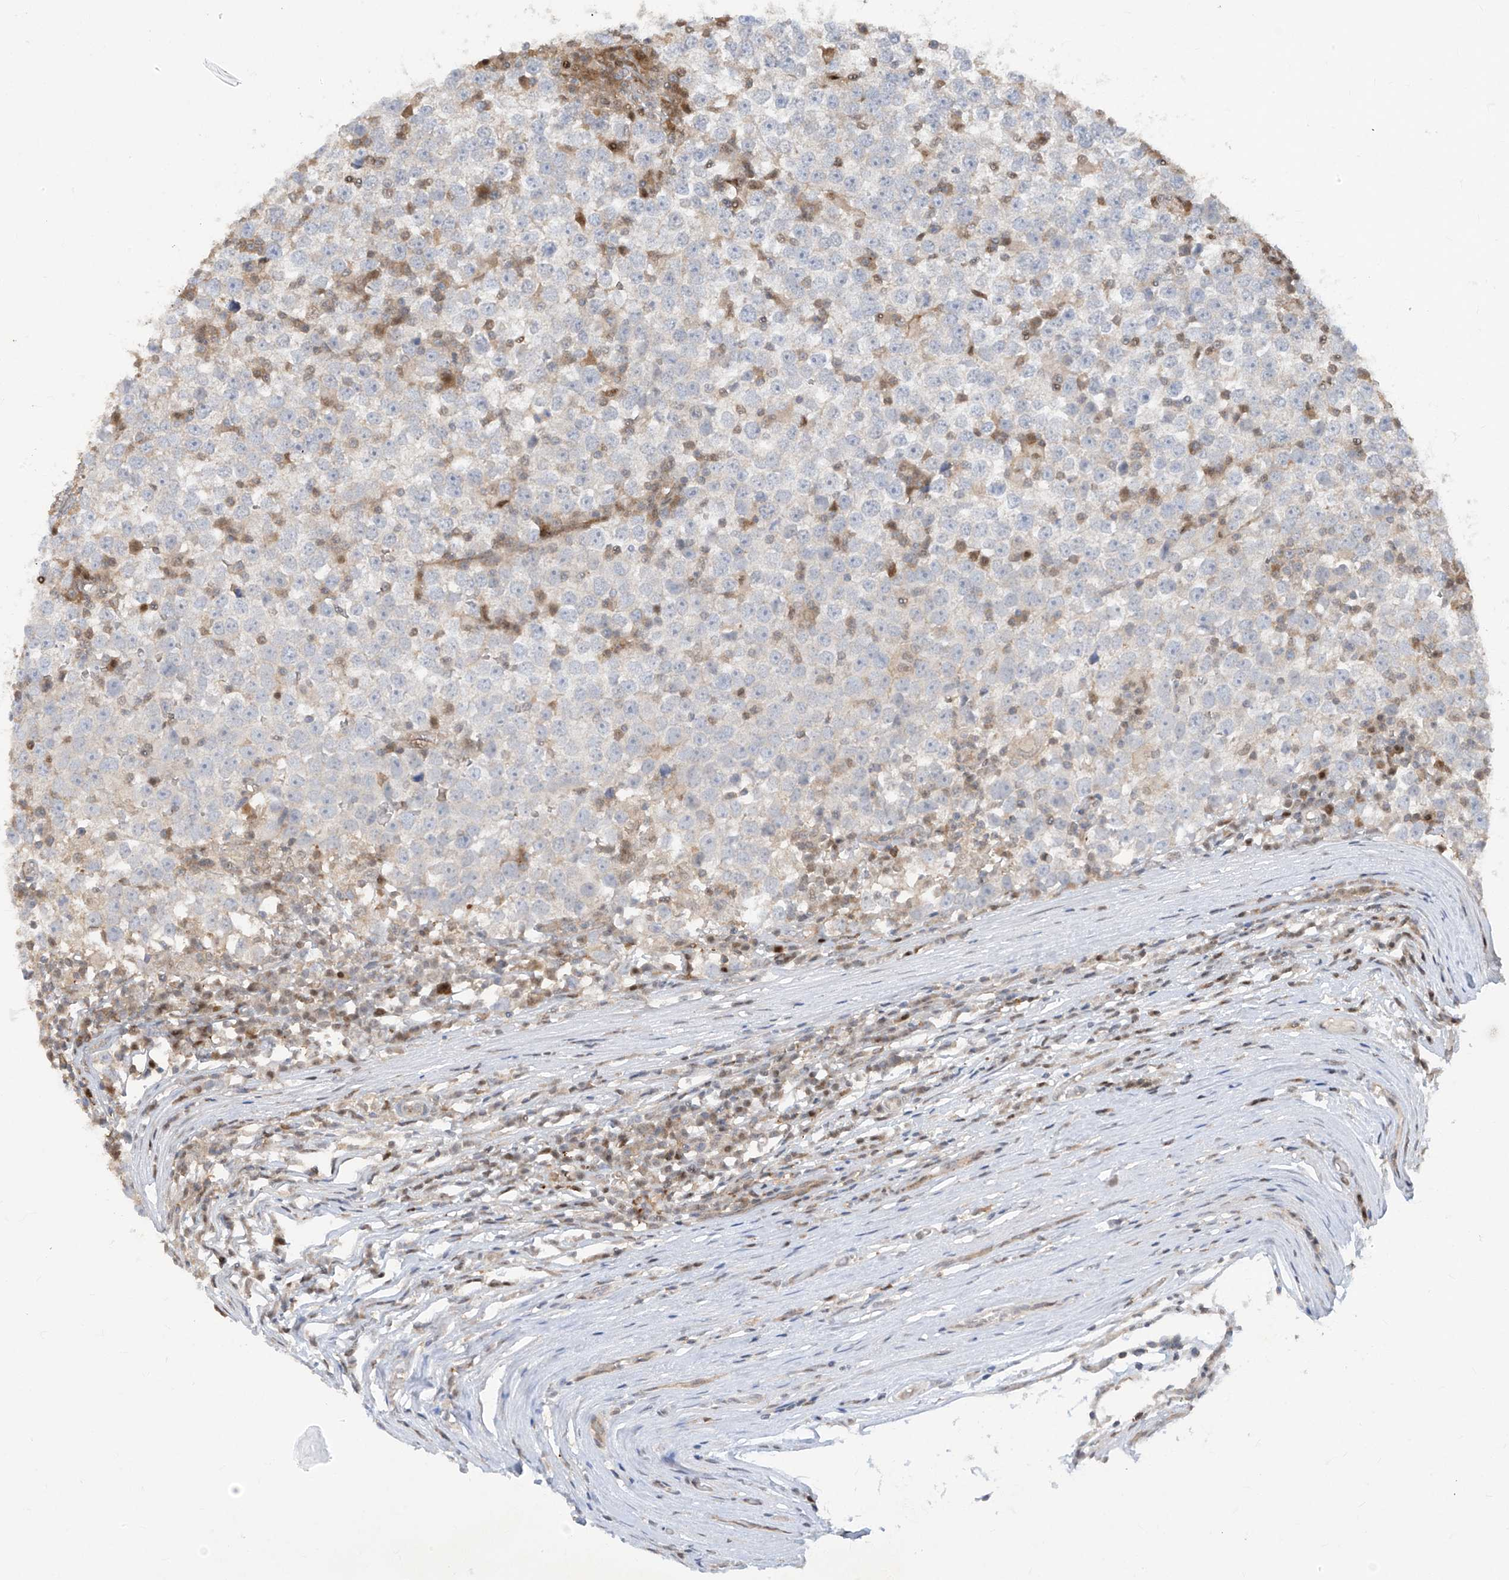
{"staining": {"intensity": "negative", "quantity": "none", "location": "none"}, "tissue": "testis cancer", "cell_type": "Tumor cells", "image_type": "cancer", "snomed": [{"axis": "morphology", "description": "Seminoma, NOS"}, {"axis": "topography", "description": "Testis"}], "caption": "Immunohistochemical staining of testis cancer demonstrates no significant positivity in tumor cells.", "gene": "ZNF358", "patient": {"sex": "male", "age": 65}}